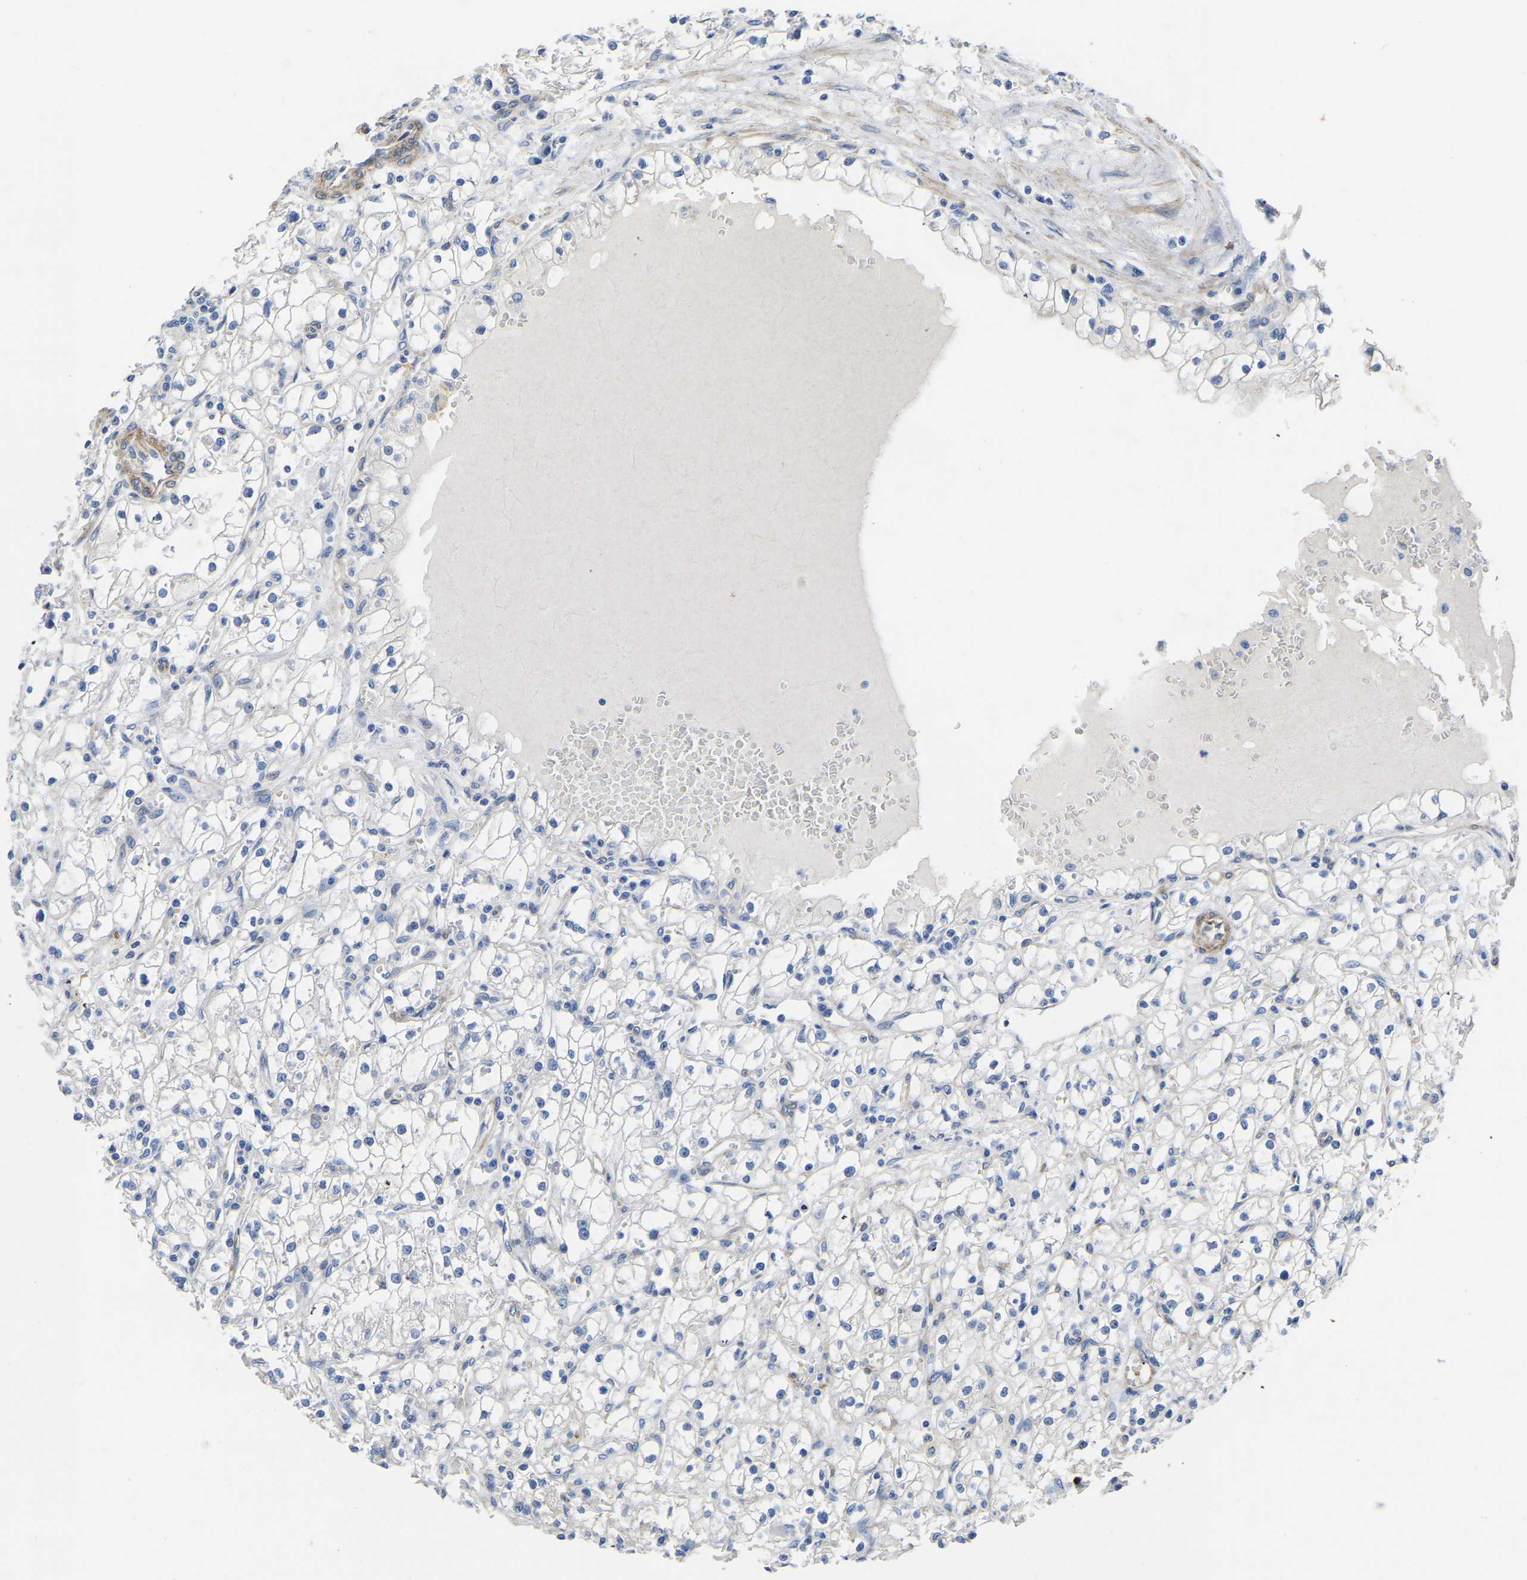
{"staining": {"intensity": "negative", "quantity": "none", "location": "none"}, "tissue": "renal cancer", "cell_type": "Tumor cells", "image_type": "cancer", "snomed": [{"axis": "morphology", "description": "Adenocarcinoma, NOS"}, {"axis": "topography", "description": "Kidney"}], "caption": "IHC of adenocarcinoma (renal) reveals no positivity in tumor cells.", "gene": "SLC45A3", "patient": {"sex": "male", "age": 56}}